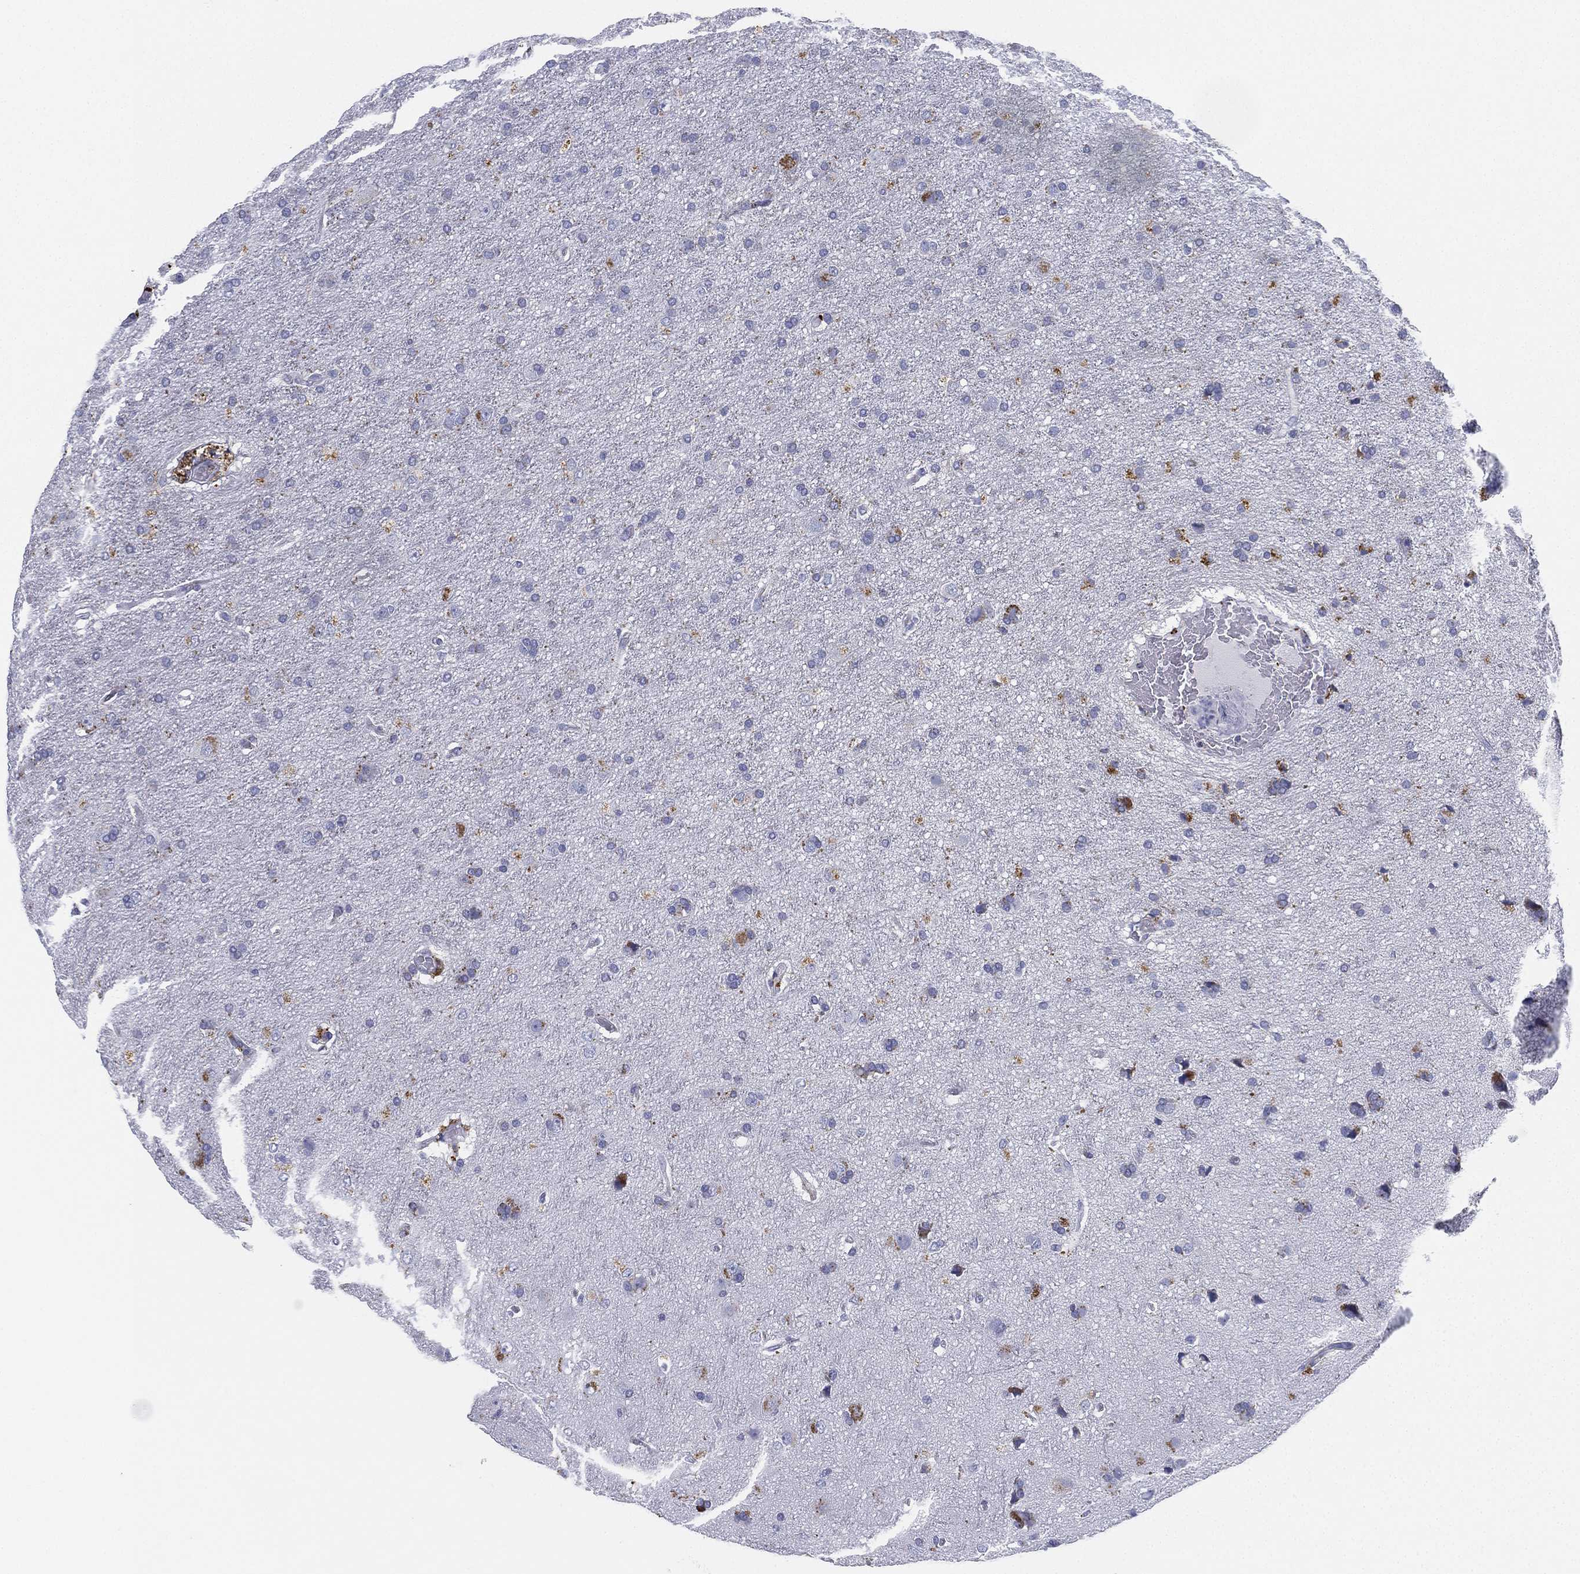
{"staining": {"intensity": "moderate", "quantity": "<25%", "location": "cytoplasmic/membranous"}, "tissue": "glioma", "cell_type": "Tumor cells", "image_type": "cancer", "snomed": [{"axis": "morphology", "description": "Glioma, malignant, NOS"}, {"axis": "topography", "description": "Cerebral cortex"}], "caption": "Brown immunohistochemical staining in human malignant glioma reveals moderate cytoplasmic/membranous staining in approximately <25% of tumor cells.", "gene": "NPC2", "patient": {"sex": "male", "age": 58}}